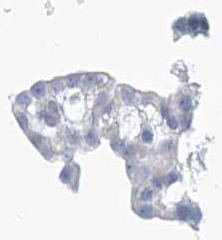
{"staining": {"intensity": "negative", "quantity": "none", "location": "none"}, "tissue": "renal cancer", "cell_type": "Tumor cells", "image_type": "cancer", "snomed": [{"axis": "morphology", "description": "Adenocarcinoma, NOS"}, {"axis": "topography", "description": "Kidney"}], "caption": "Tumor cells show no significant positivity in adenocarcinoma (renal).", "gene": "CSN1S1", "patient": {"sex": "male", "age": 63}}